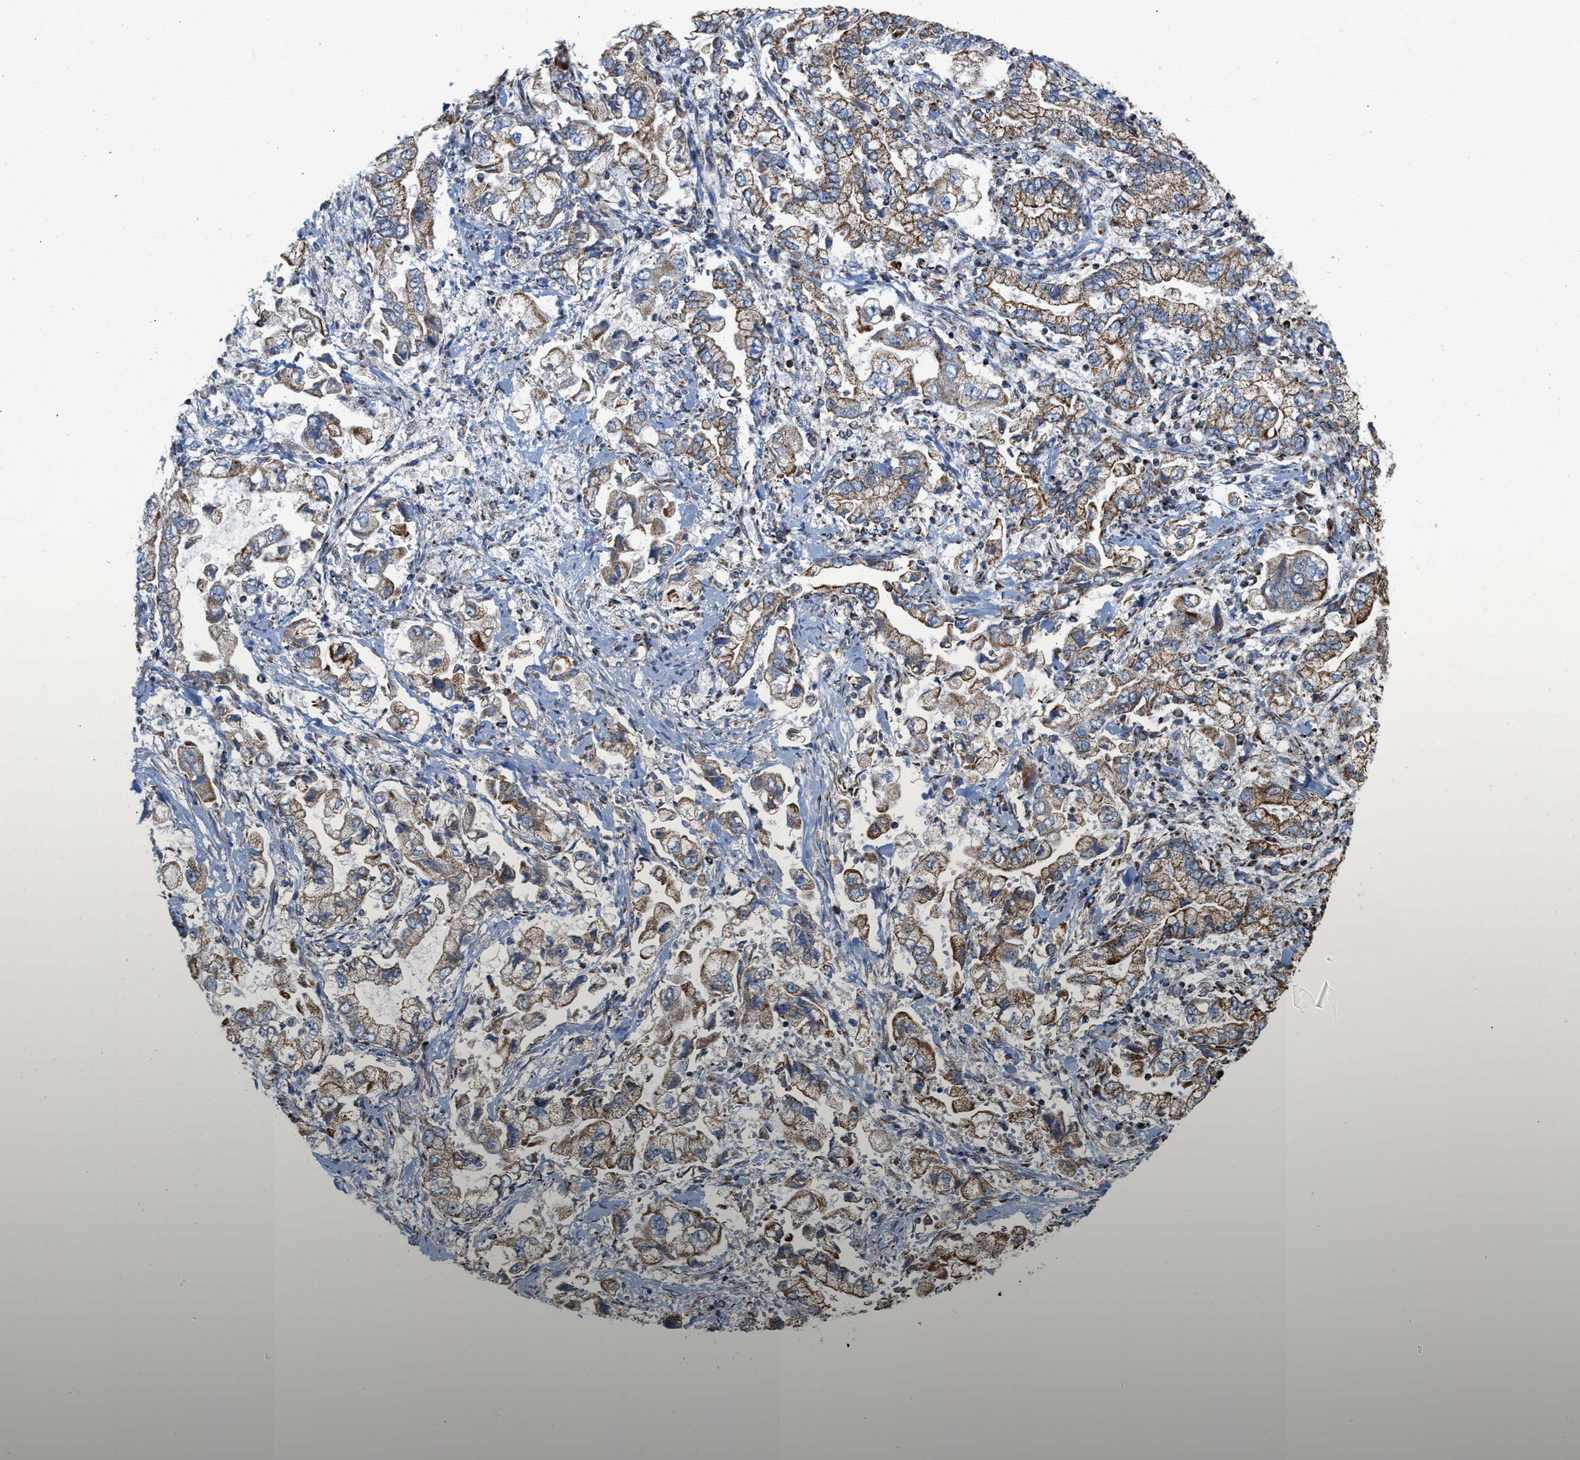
{"staining": {"intensity": "moderate", "quantity": ">75%", "location": "cytoplasmic/membranous"}, "tissue": "stomach cancer", "cell_type": "Tumor cells", "image_type": "cancer", "snomed": [{"axis": "morphology", "description": "Normal tissue, NOS"}, {"axis": "morphology", "description": "Adenocarcinoma, NOS"}, {"axis": "topography", "description": "Stomach"}], "caption": "Human adenocarcinoma (stomach) stained for a protein (brown) demonstrates moderate cytoplasmic/membranous positive expression in about >75% of tumor cells.", "gene": "CBLB", "patient": {"sex": "male", "age": 62}}